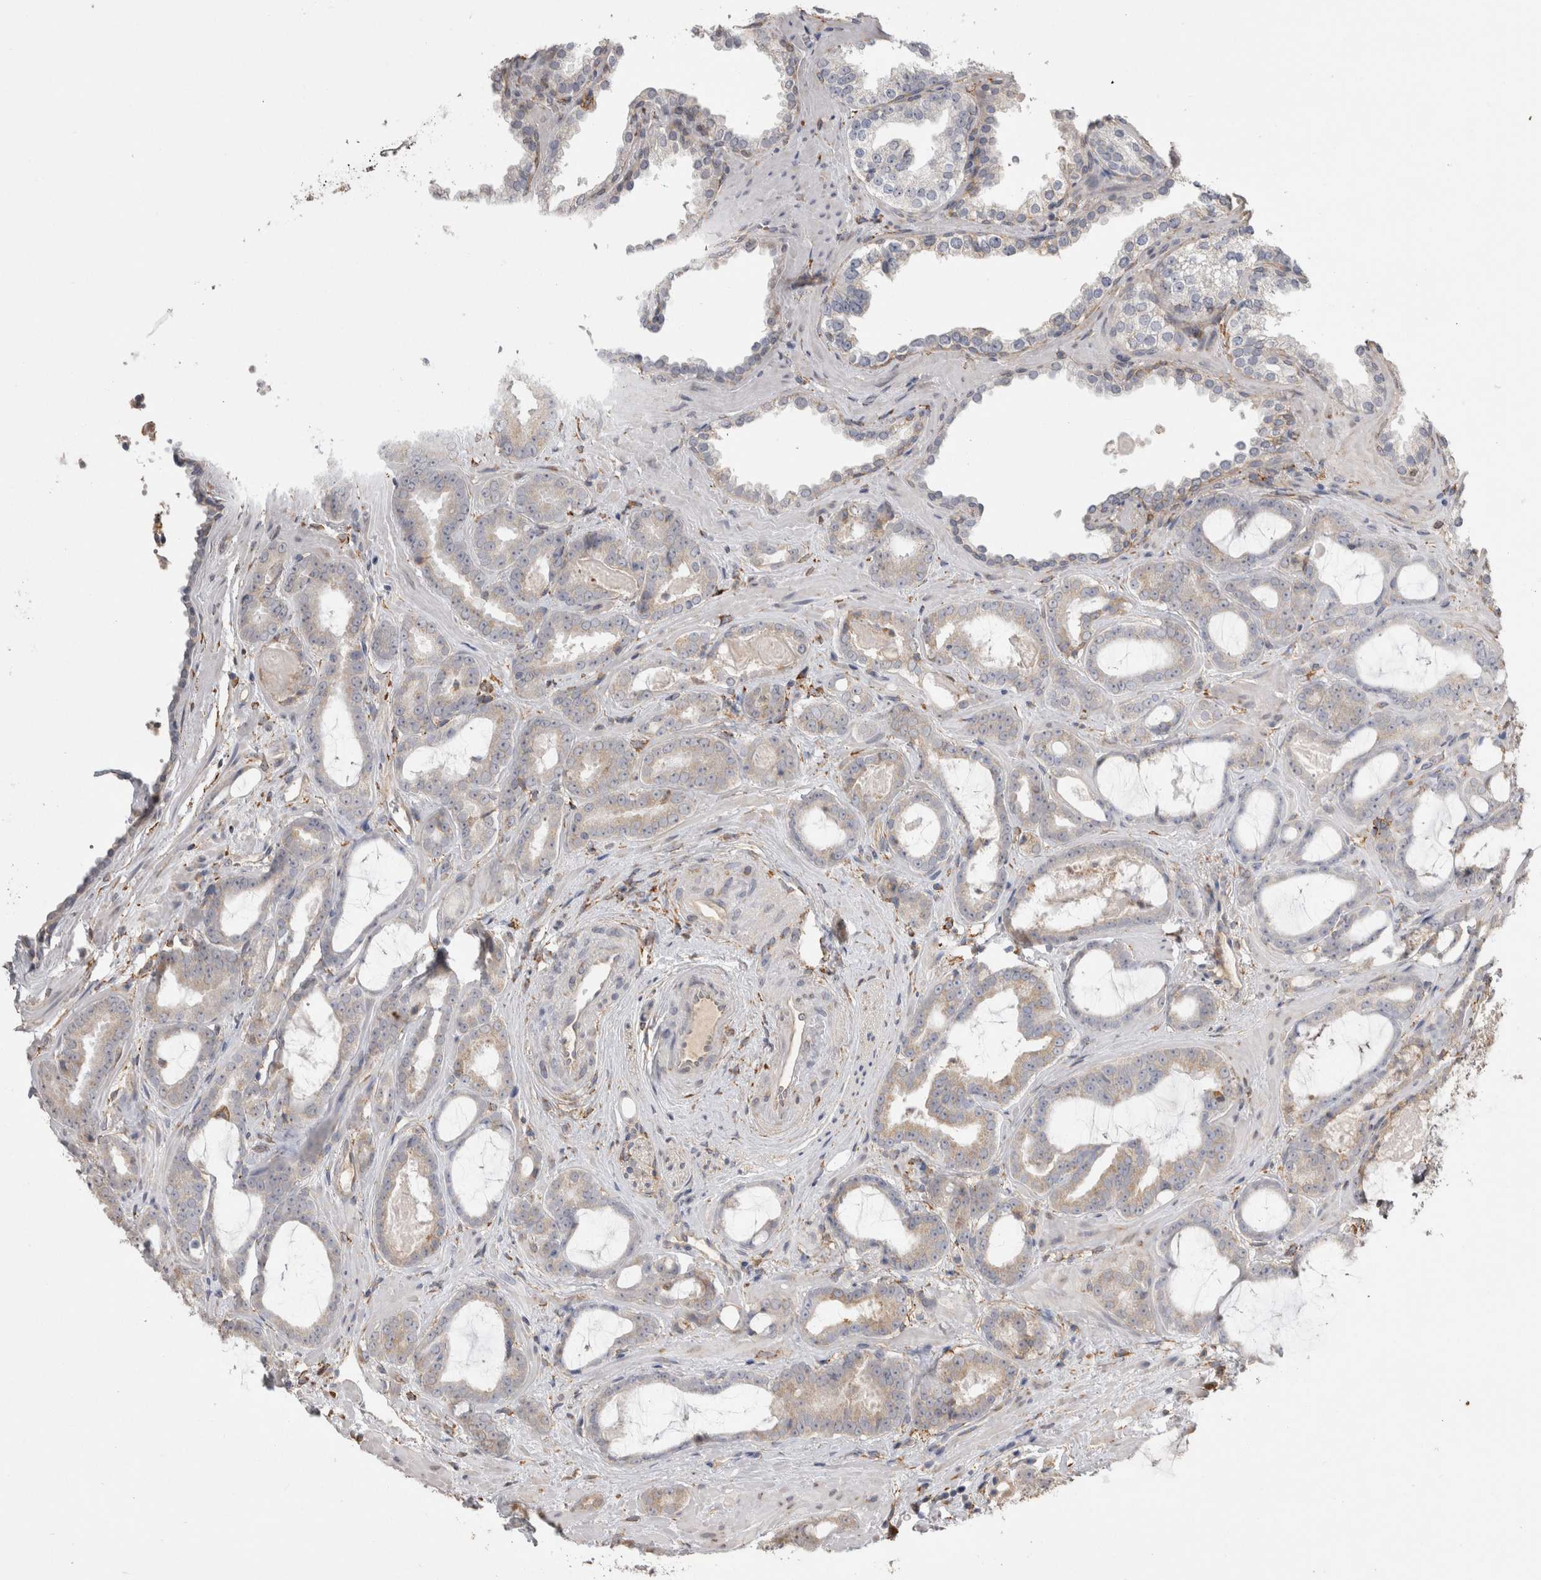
{"staining": {"intensity": "weak", "quantity": "25%-75%", "location": "cytoplasmic/membranous"}, "tissue": "prostate cancer", "cell_type": "Tumor cells", "image_type": "cancer", "snomed": [{"axis": "morphology", "description": "Adenocarcinoma, Low grade"}, {"axis": "topography", "description": "Prostate"}], "caption": "Human adenocarcinoma (low-grade) (prostate) stained for a protein (brown) shows weak cytoplasmic/membranous positive positivity in about 25%-75% of tumor cells.", "gene": "LRPAP1", "patient": {"sex": "male", "age": 60}}